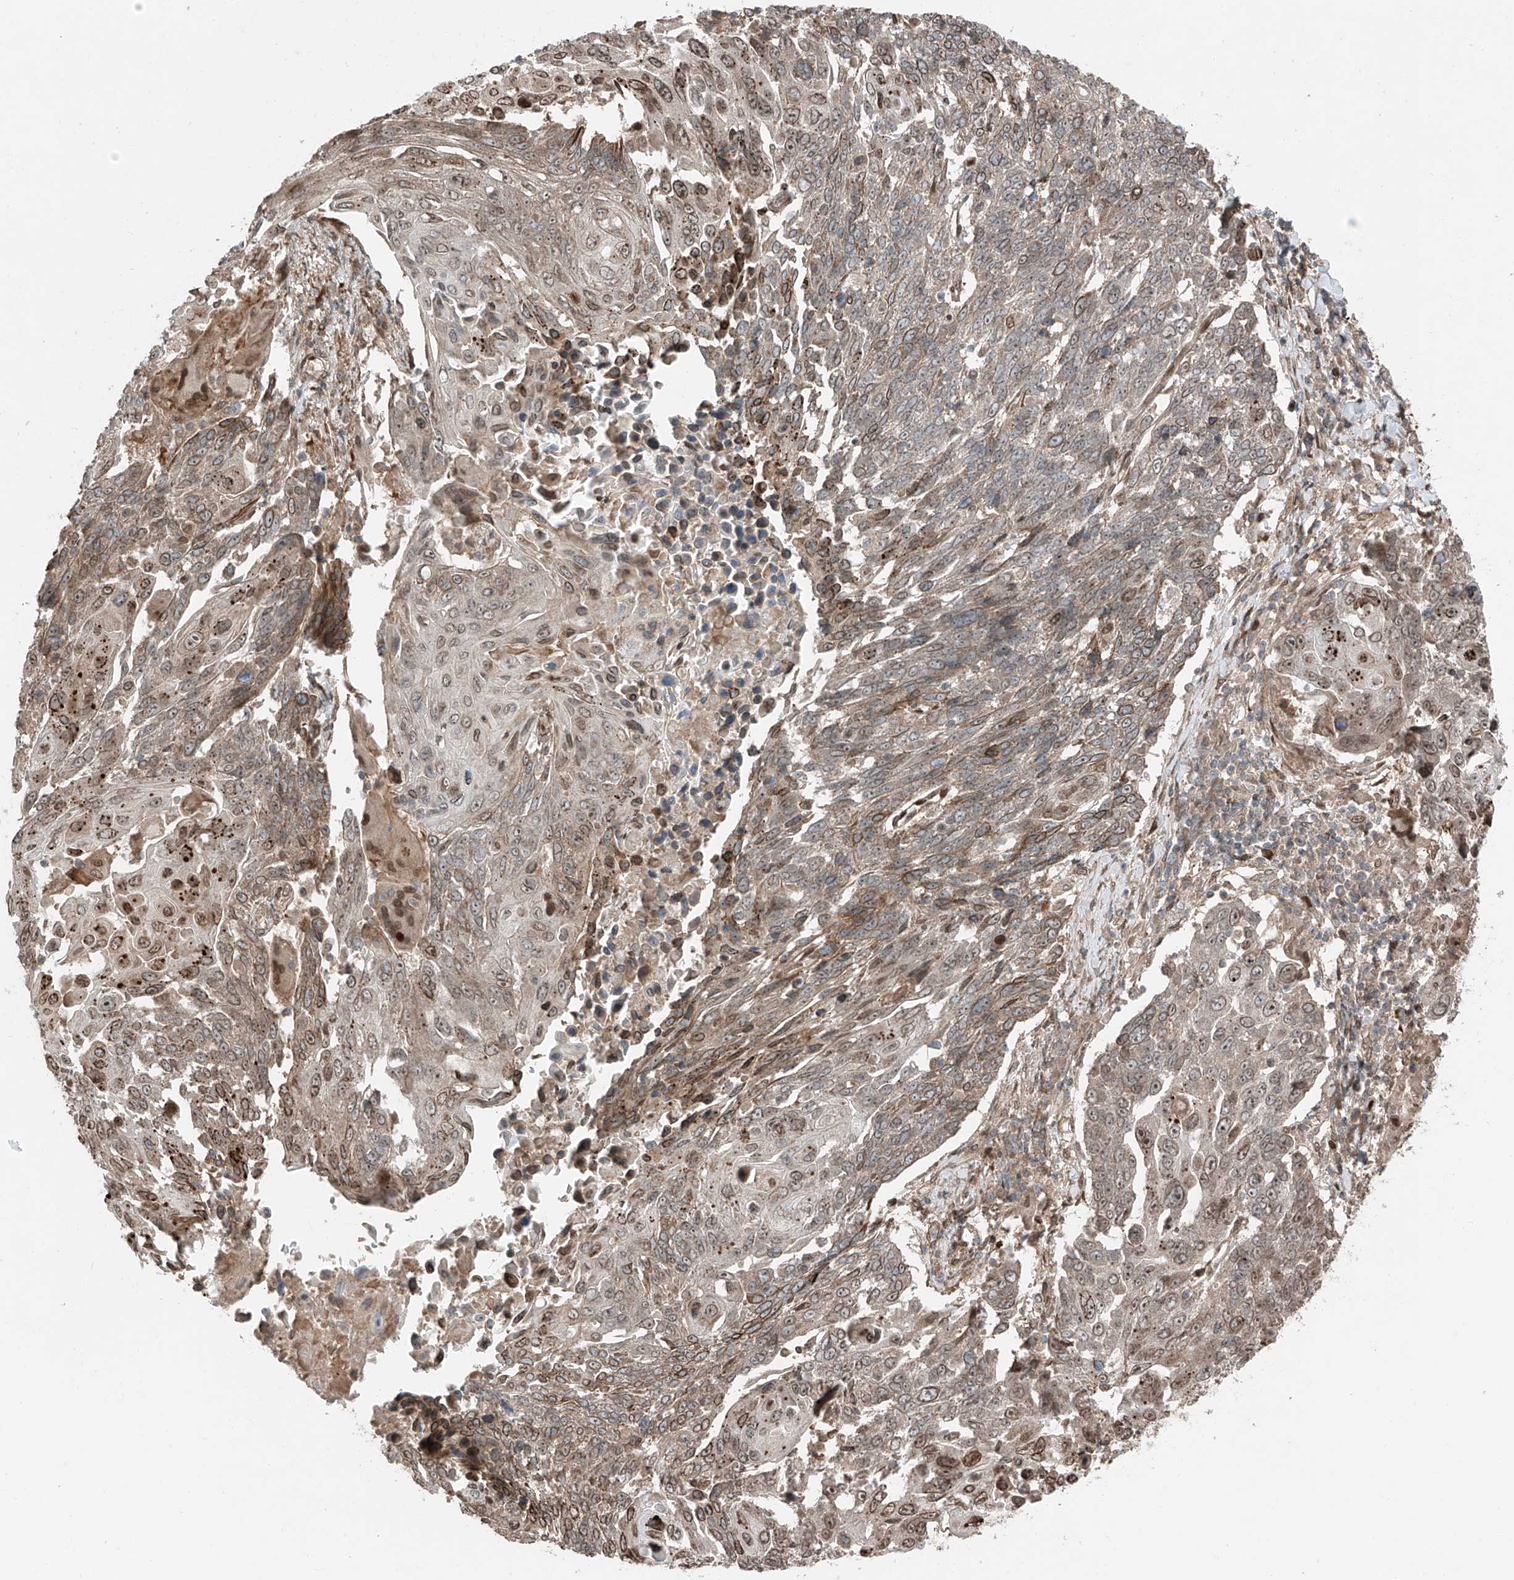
{"staining": {"intensity": "moderate", "quantity": "25%-75%", "location": "cytoplasmic/membranous,nuclear"}, "tissue": "lung cancer", "cell_type": "Tumor cells", "image_type": "cancer", "snomed": [{"axis": "morphology", "description": "Squamous cell carcinoma, NOS"}, {"axis": "topography", "description": "Lung"}], "caption": "IHC micrograph of human lung cancer (squamous cell carcinoma) stained for a protein (brown), which exhibits medium levels of moderate cytoplasmic/membranous and nuclear positivity in approximately 25%-75% of tumor cells.", "gene": "CEP162", "patient": {"sex": "male", "age": 66}}